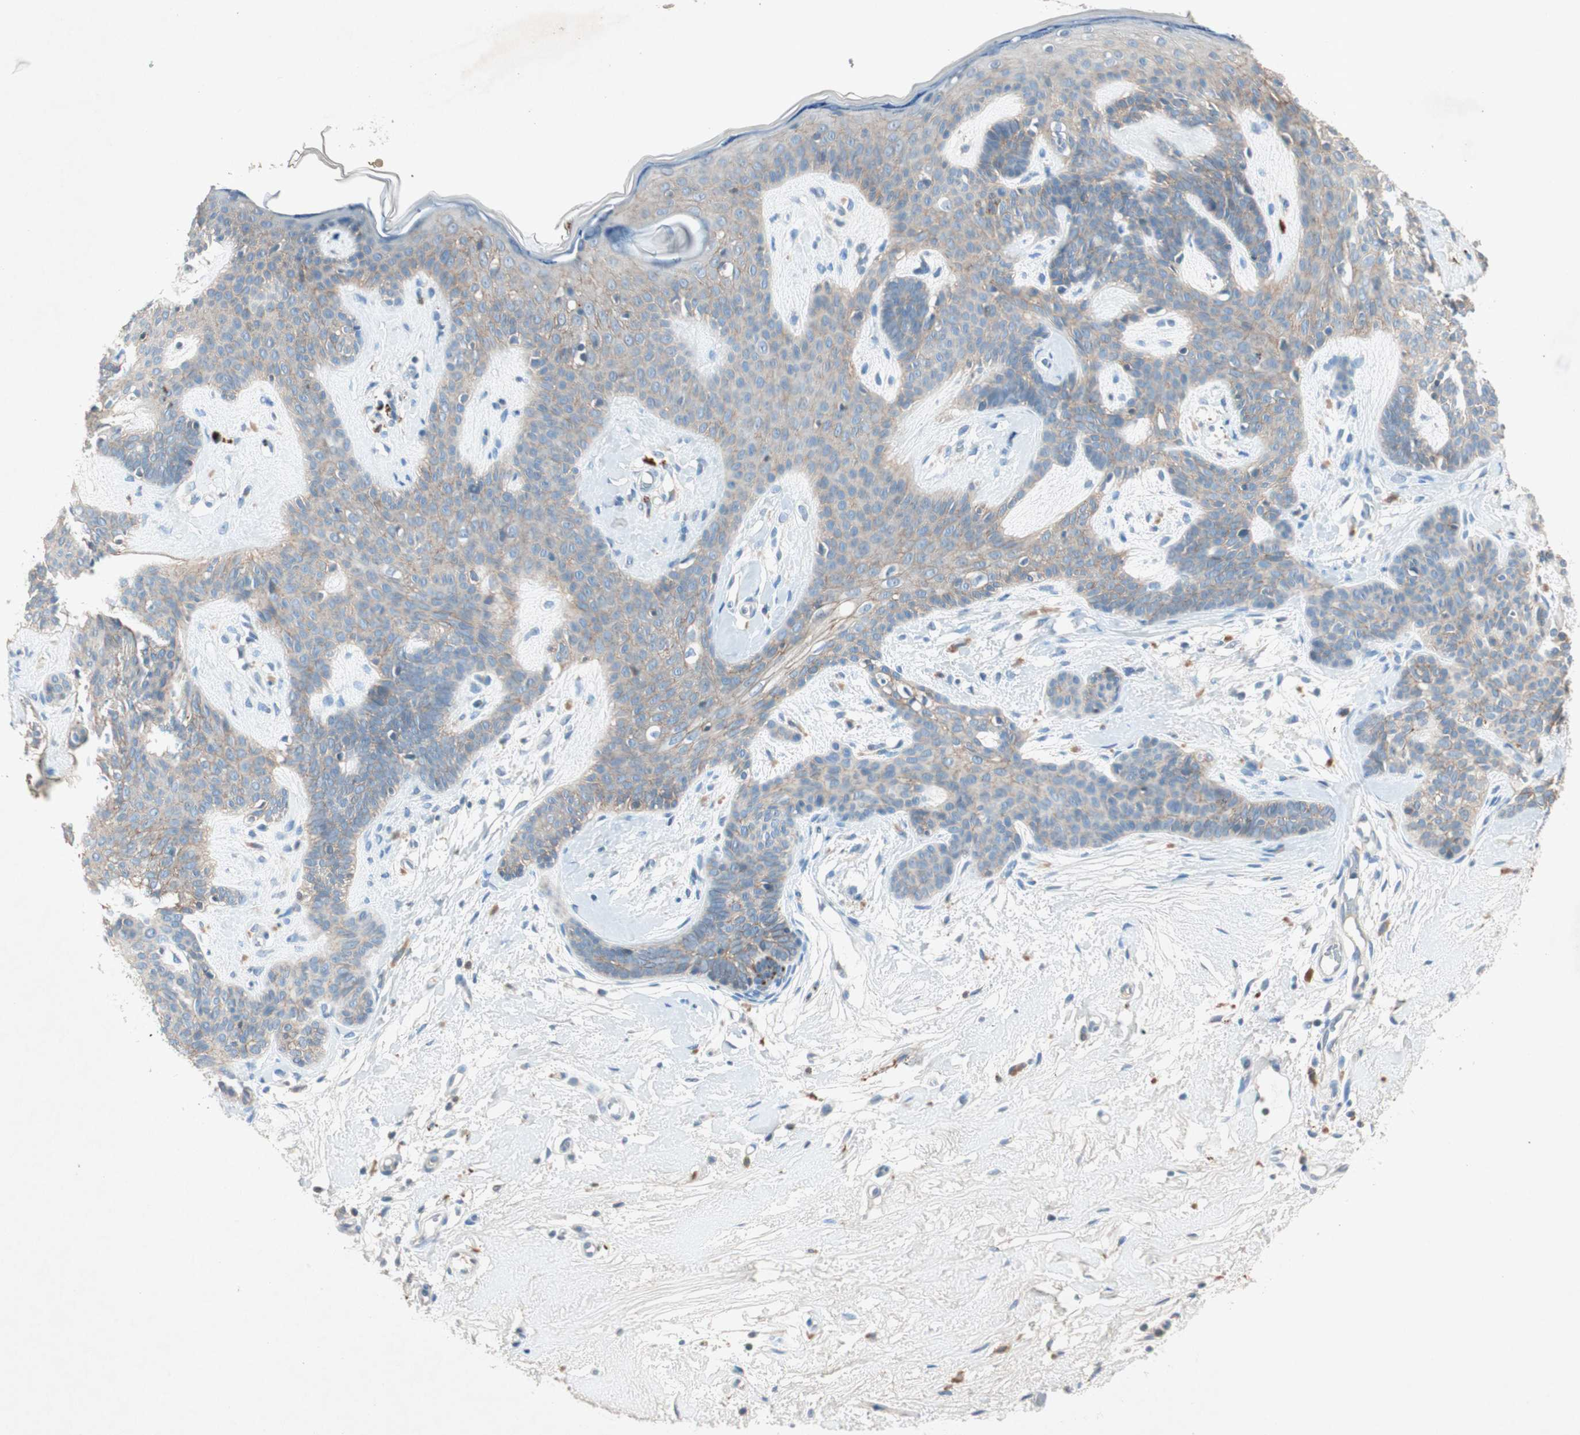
{"staining": {"intensity": "weak", "quantity": "25%-75%", "location": "cytoplasmic/membranous"}, "tissue": "skin cancer", "cell_type": "Tumor cells", "image_type": "cancer", "snomed": [{"axis": "morphology", "description": "Developmental malformation"}, {"axis": "morphology", "description": "Basal cell carcinoma"}, {"axis": "topography", "description": "Skin"}], "caption": "A high-resolution micrograph shows immunohistochemistry (IHC) staining of basal cell carcinoma (skin), which reveals weak cytoplasmic/membranous positivity in about 25%-75% of tumor cells. The staining was performed using DAB to visualize the protein expression in brown, while the nuclei were stained in blue with hematoxylin (Magnification: 20x).", "gene": "NKAIN1", "patient": {"sex": "female", "age": 62}}